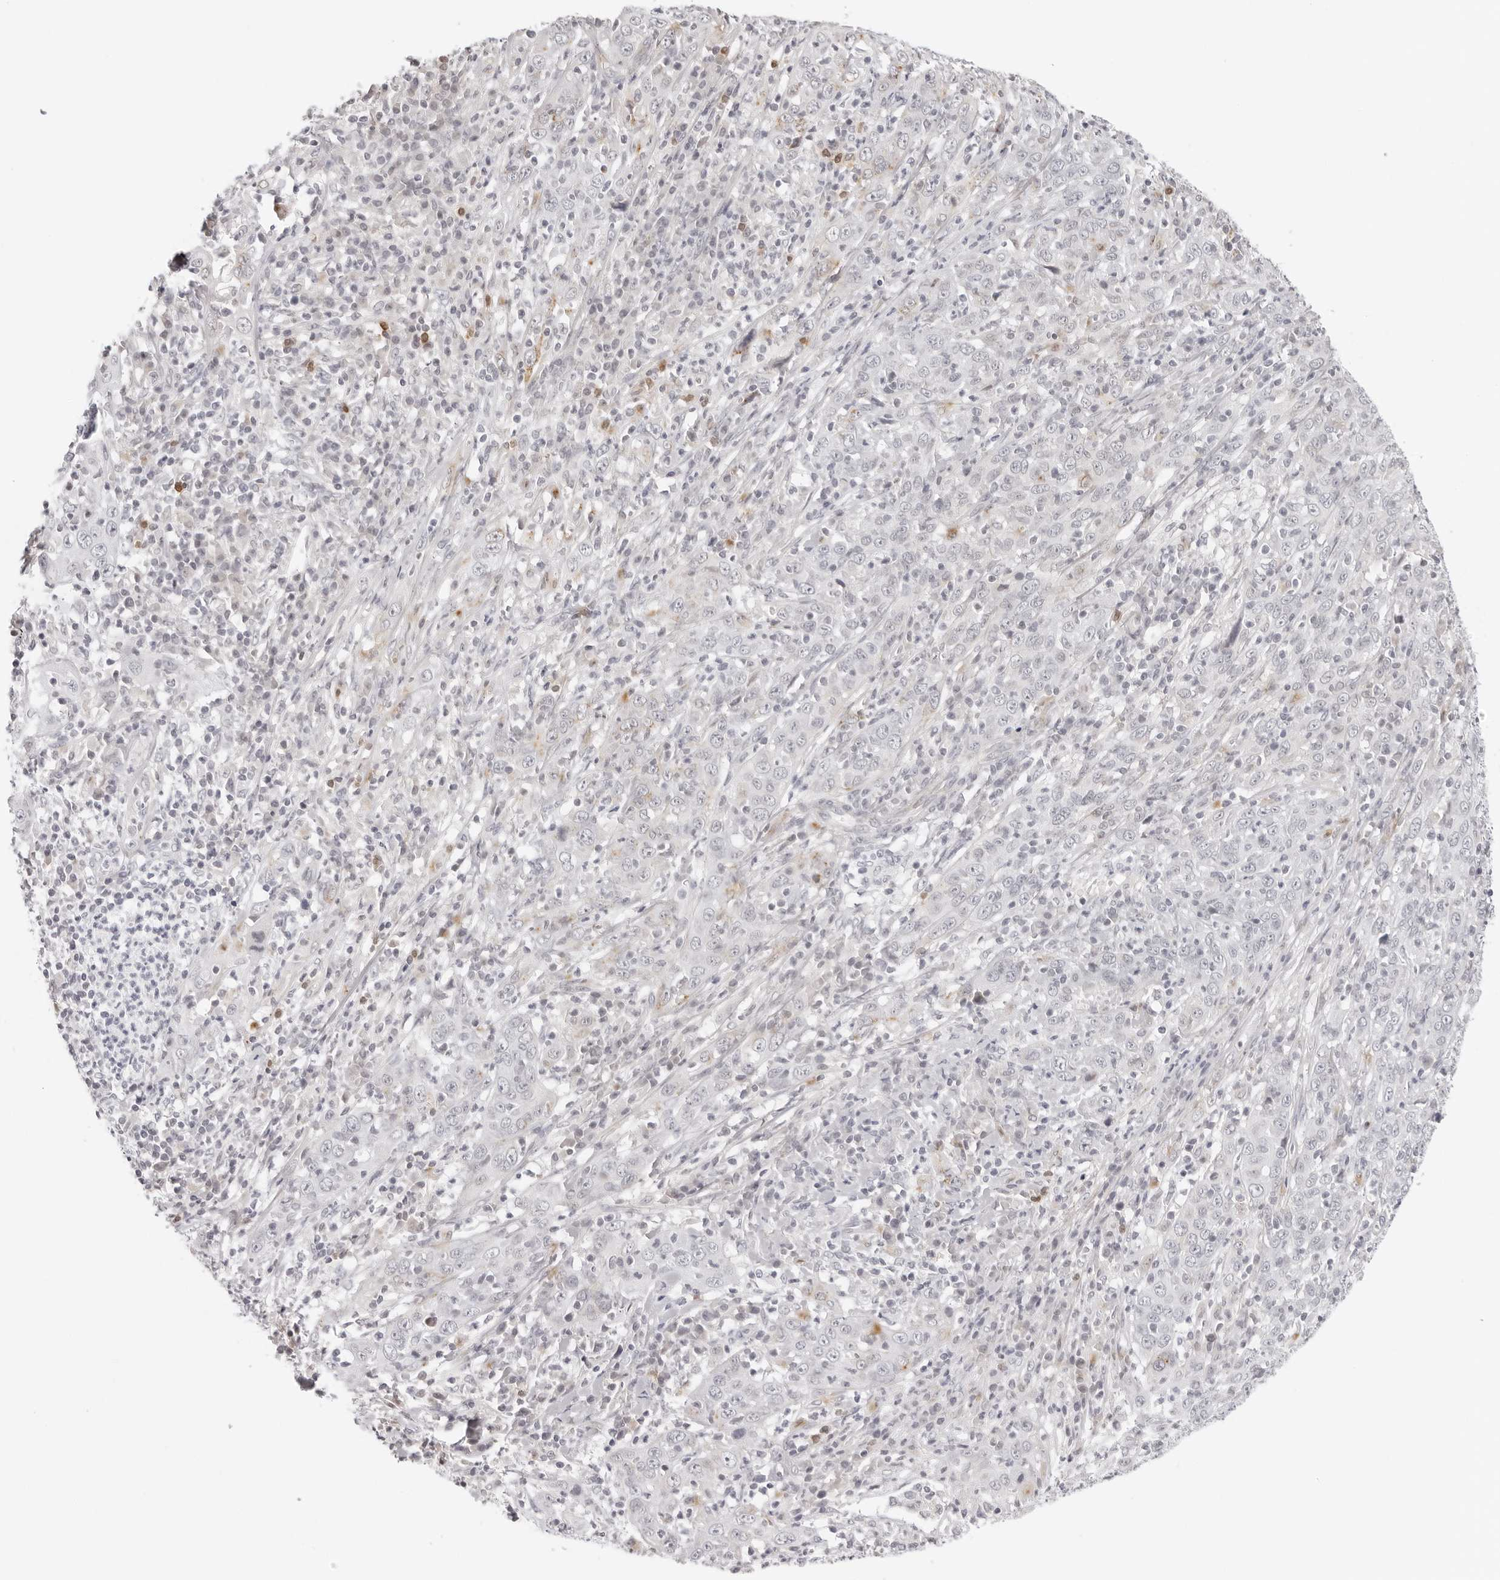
{"staining": {"intensity": "negative", "quantity": "none", "location": "none"}, "tissue": "cervical cancer", "cell_type": "Tumor cells", "image_type": "cancer", "snomed": [{"axis": "morphology", "description": "Squamous cell carcinoma, NOS"}, {"axis": "topography", "description": "Cervix"}], "caption": "IHC of cervical cancer shows no expression in tumor cells.", "gene": "STRADB", "patient": {"sex": "female", "age": 46}}